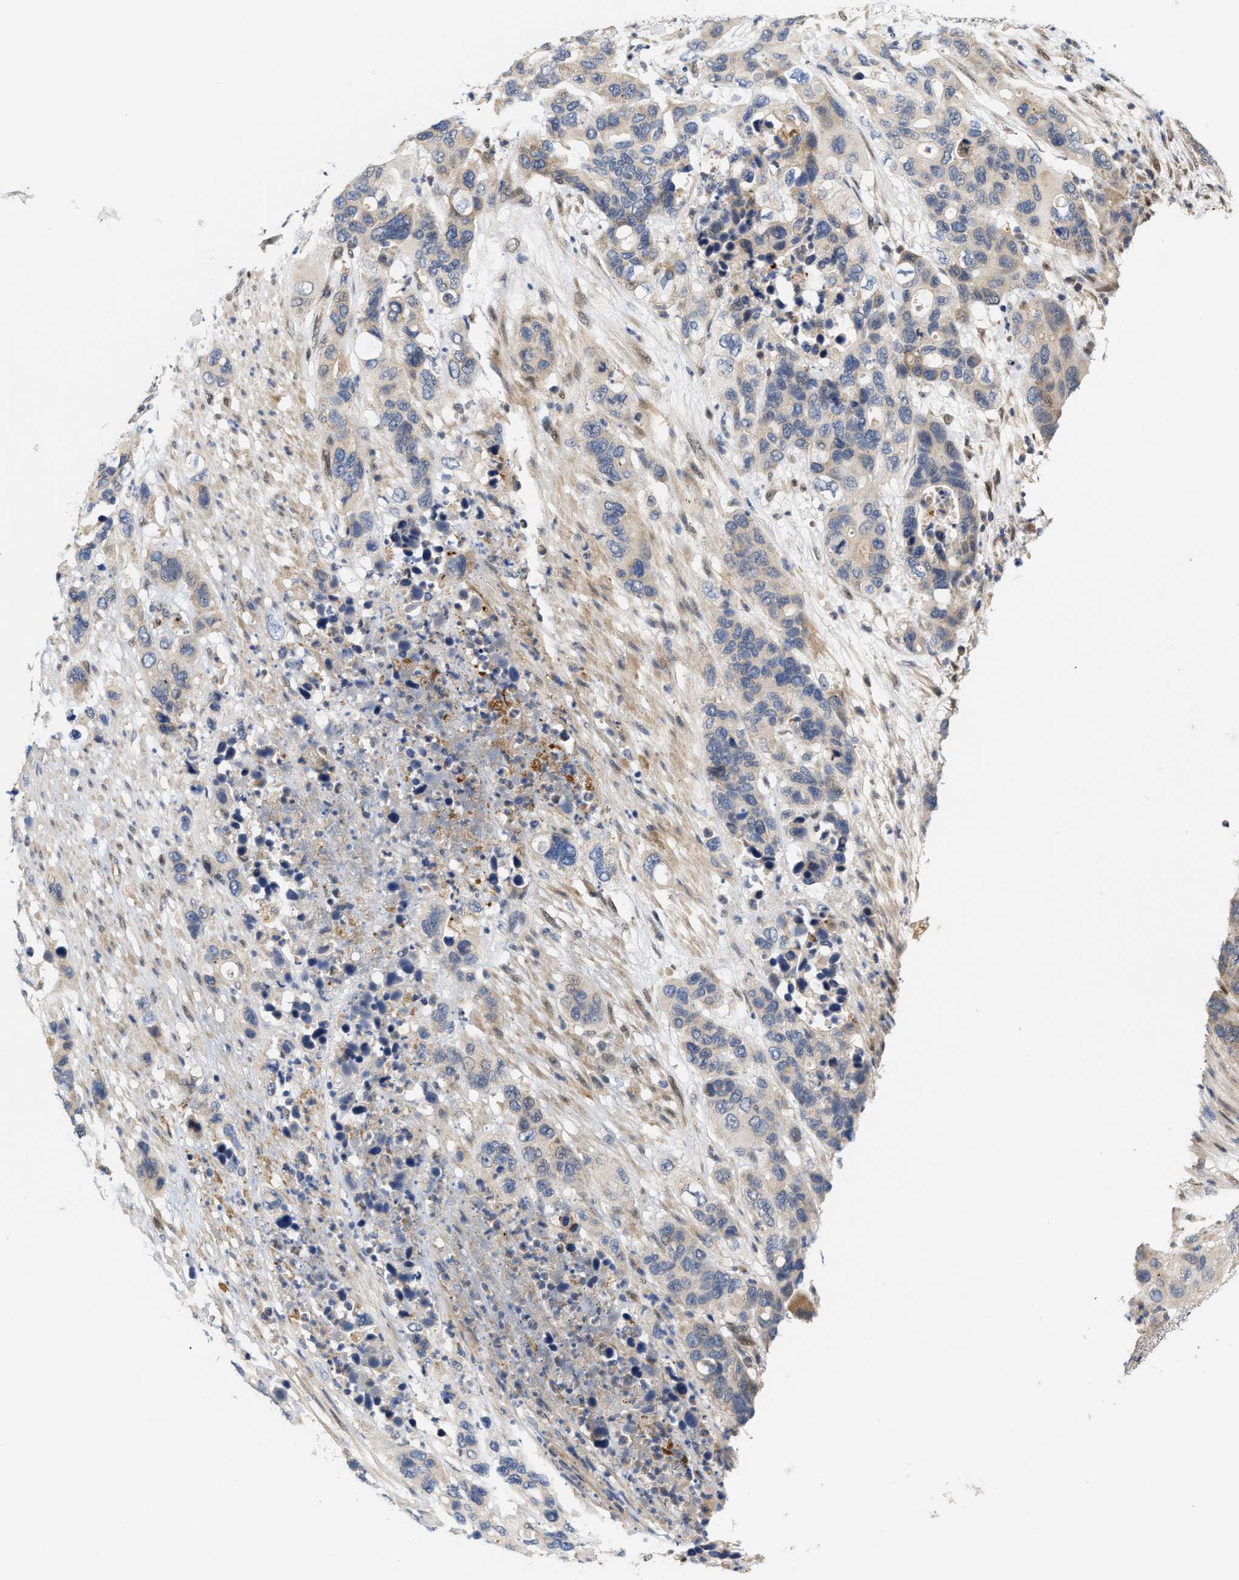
{"staining": {"intensity": "weak", "quantity": "<25%", "location": "cytoplasmic/membranous"}, "tissue": "pancreatic cancer", "cell_type": "Tumor cells", "image_type": "cancer", "snomed": [{"axis": "morphology", "description": "Adenocarcinoma, NOS"}, {"axis": "topography", "description": "Pancreas"}], "caption": "The photomicrograph displays no staining of tumor cells in adenocarcinoma (pancreatic). (DAB IHC visualized using brightfield microscopy, high magnification).", "gene": "TCF4", "patient": {"sex": "female", "age": 71}}